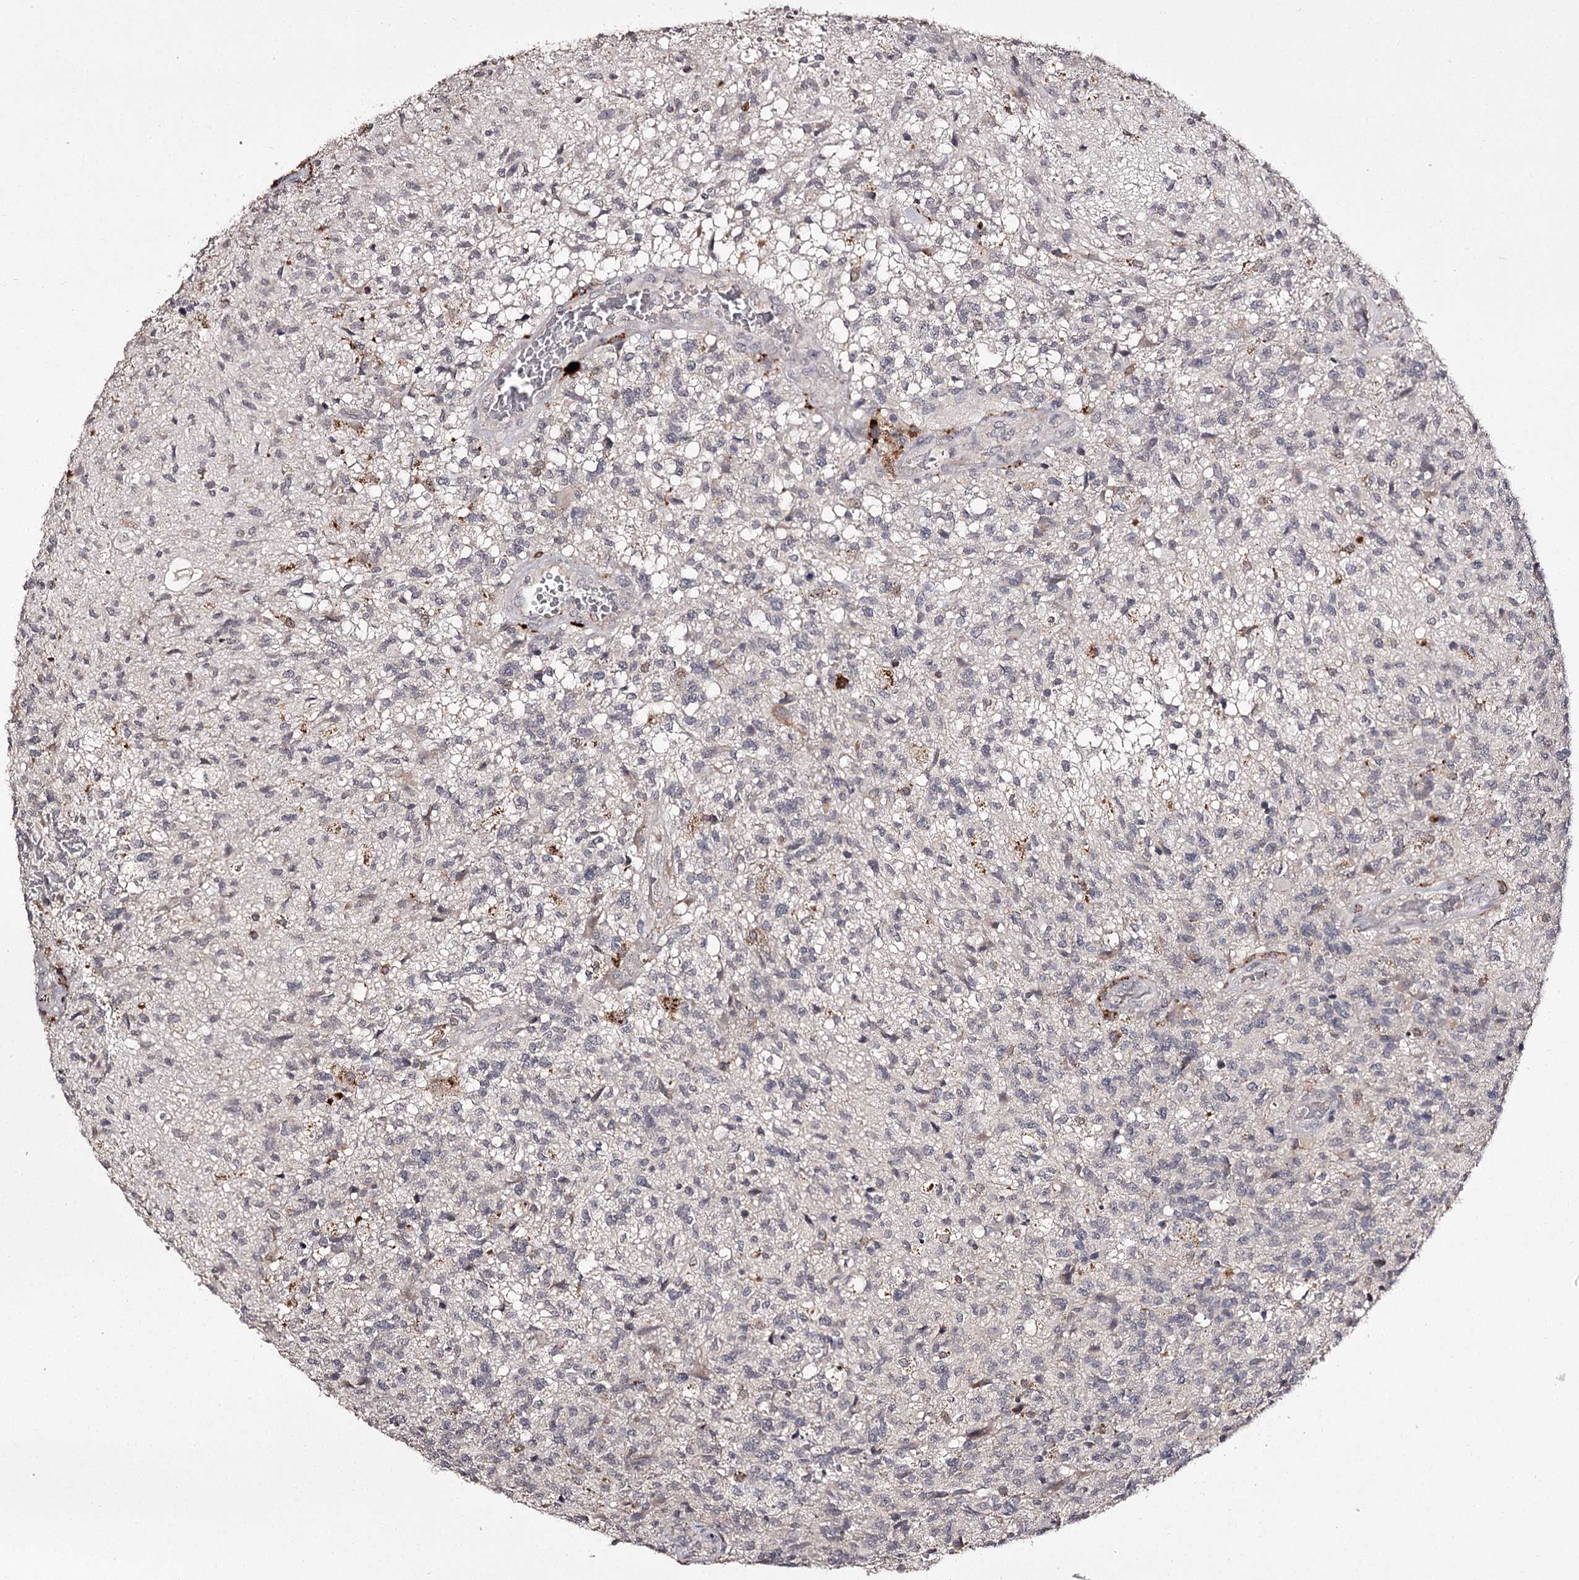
{"staining": {"intensity": "negative", "quantity": "none", "location": "none"}, "tissue": "glioma", "cell_type": "Tumor cells", "image_type": "cancer", "snomed": [{"axis": "morphology", "description": "Glioma, malignant, High grade"}, {"axis": "topography", "description": "Brain"}], "caption": "There is no significant staining in tumor cells of glioma.", "gene": "SLC32A1", "patient": {"sex": "male", "age": 56}}